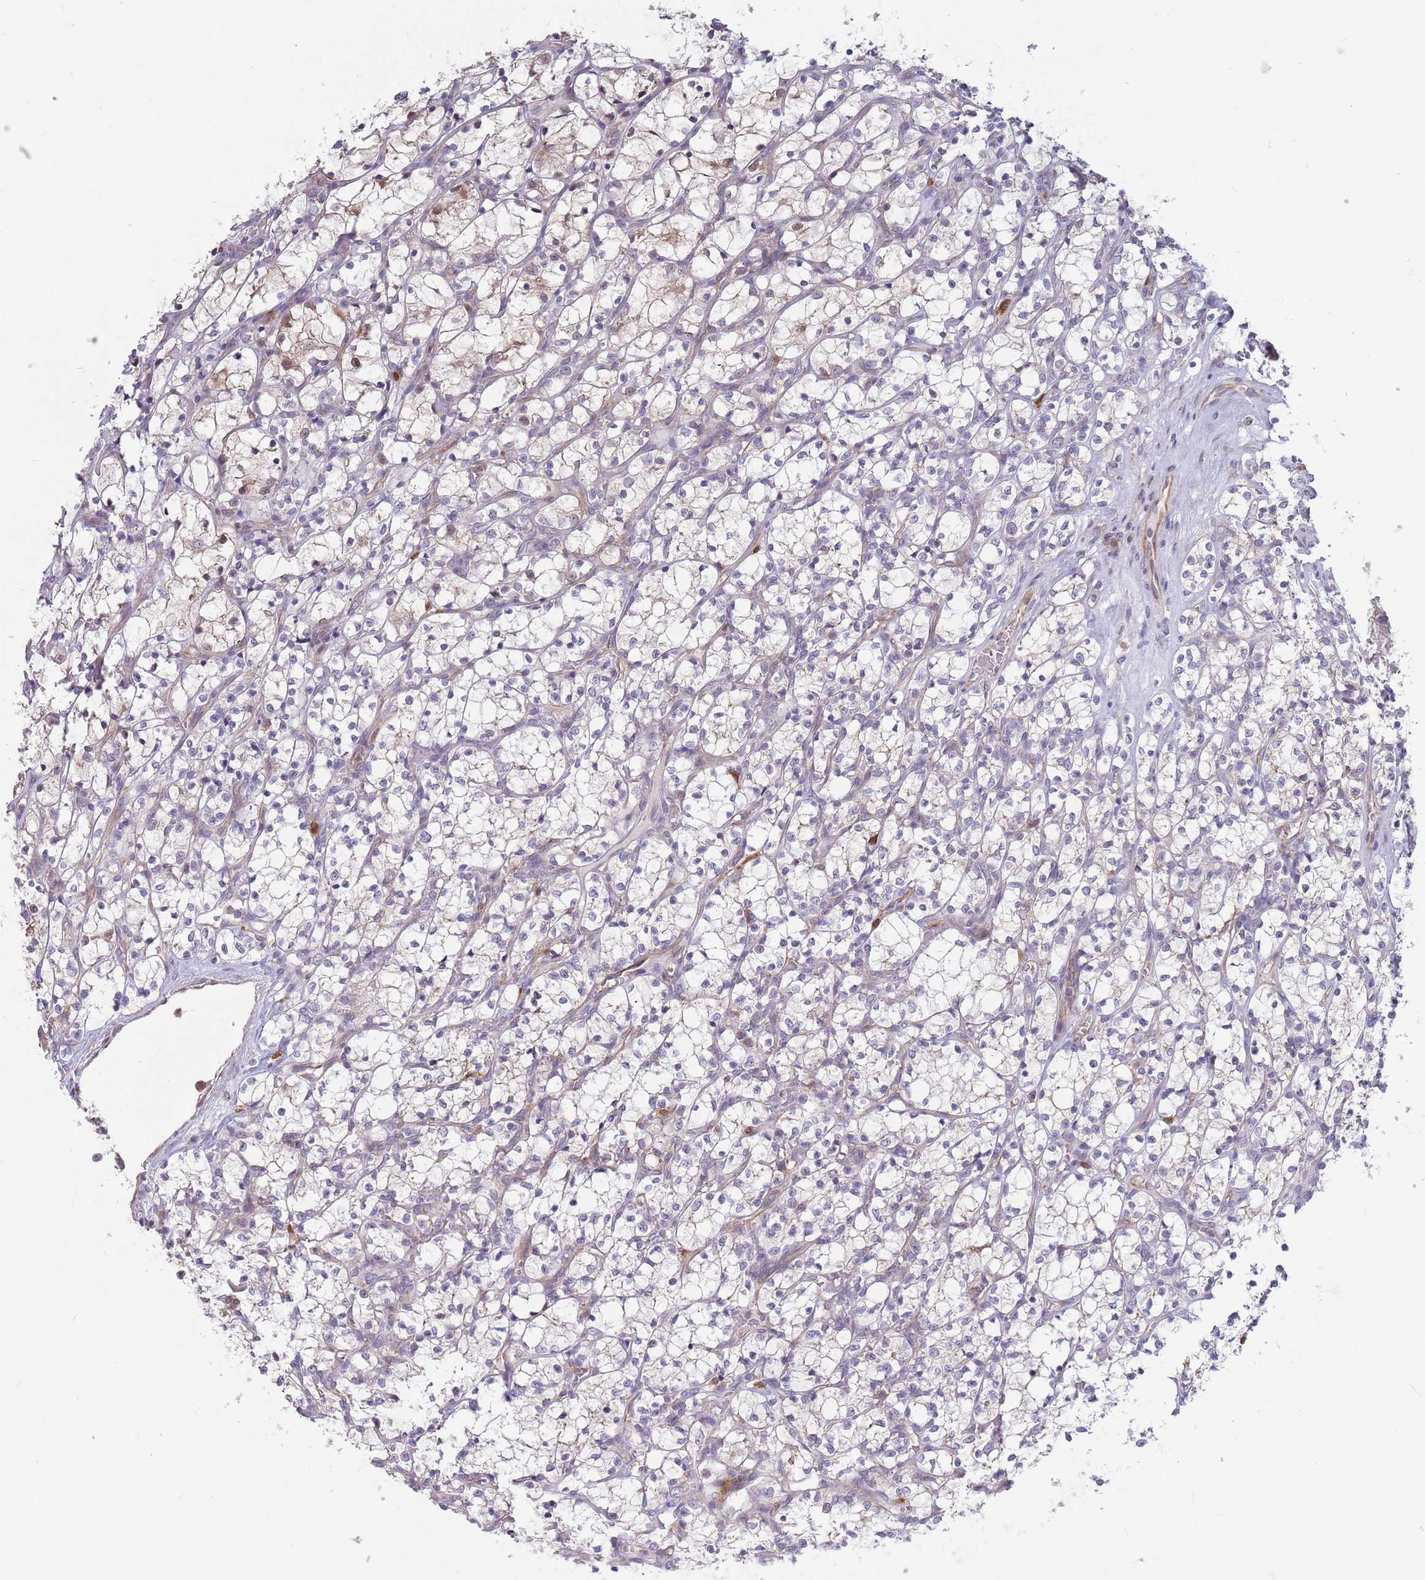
{"staining": {"intensity": "negative", "quantity": "none", "location": "none"}, "tissue": "renal cancer", "cell_type": "Tumor cells", "image_type": "cancer", "snomed": [{"axis": "morphology", "description": "Adenocarcinoma, NOS"}, {"axis": "topography", "description": "Kidney"}], "caption": "DAB (3,3'-diaminobenzidine) immunohistochemical staining of human renal cancer displays no significant staining in tumor cells. The staining is performed using DAB (3,3'-diaminobenzidine) brown chromogen with nuclei counter-stained in using hematoxylin.", "gene": "CCNJL", "patient": {"sex": "female", "age": 69}}